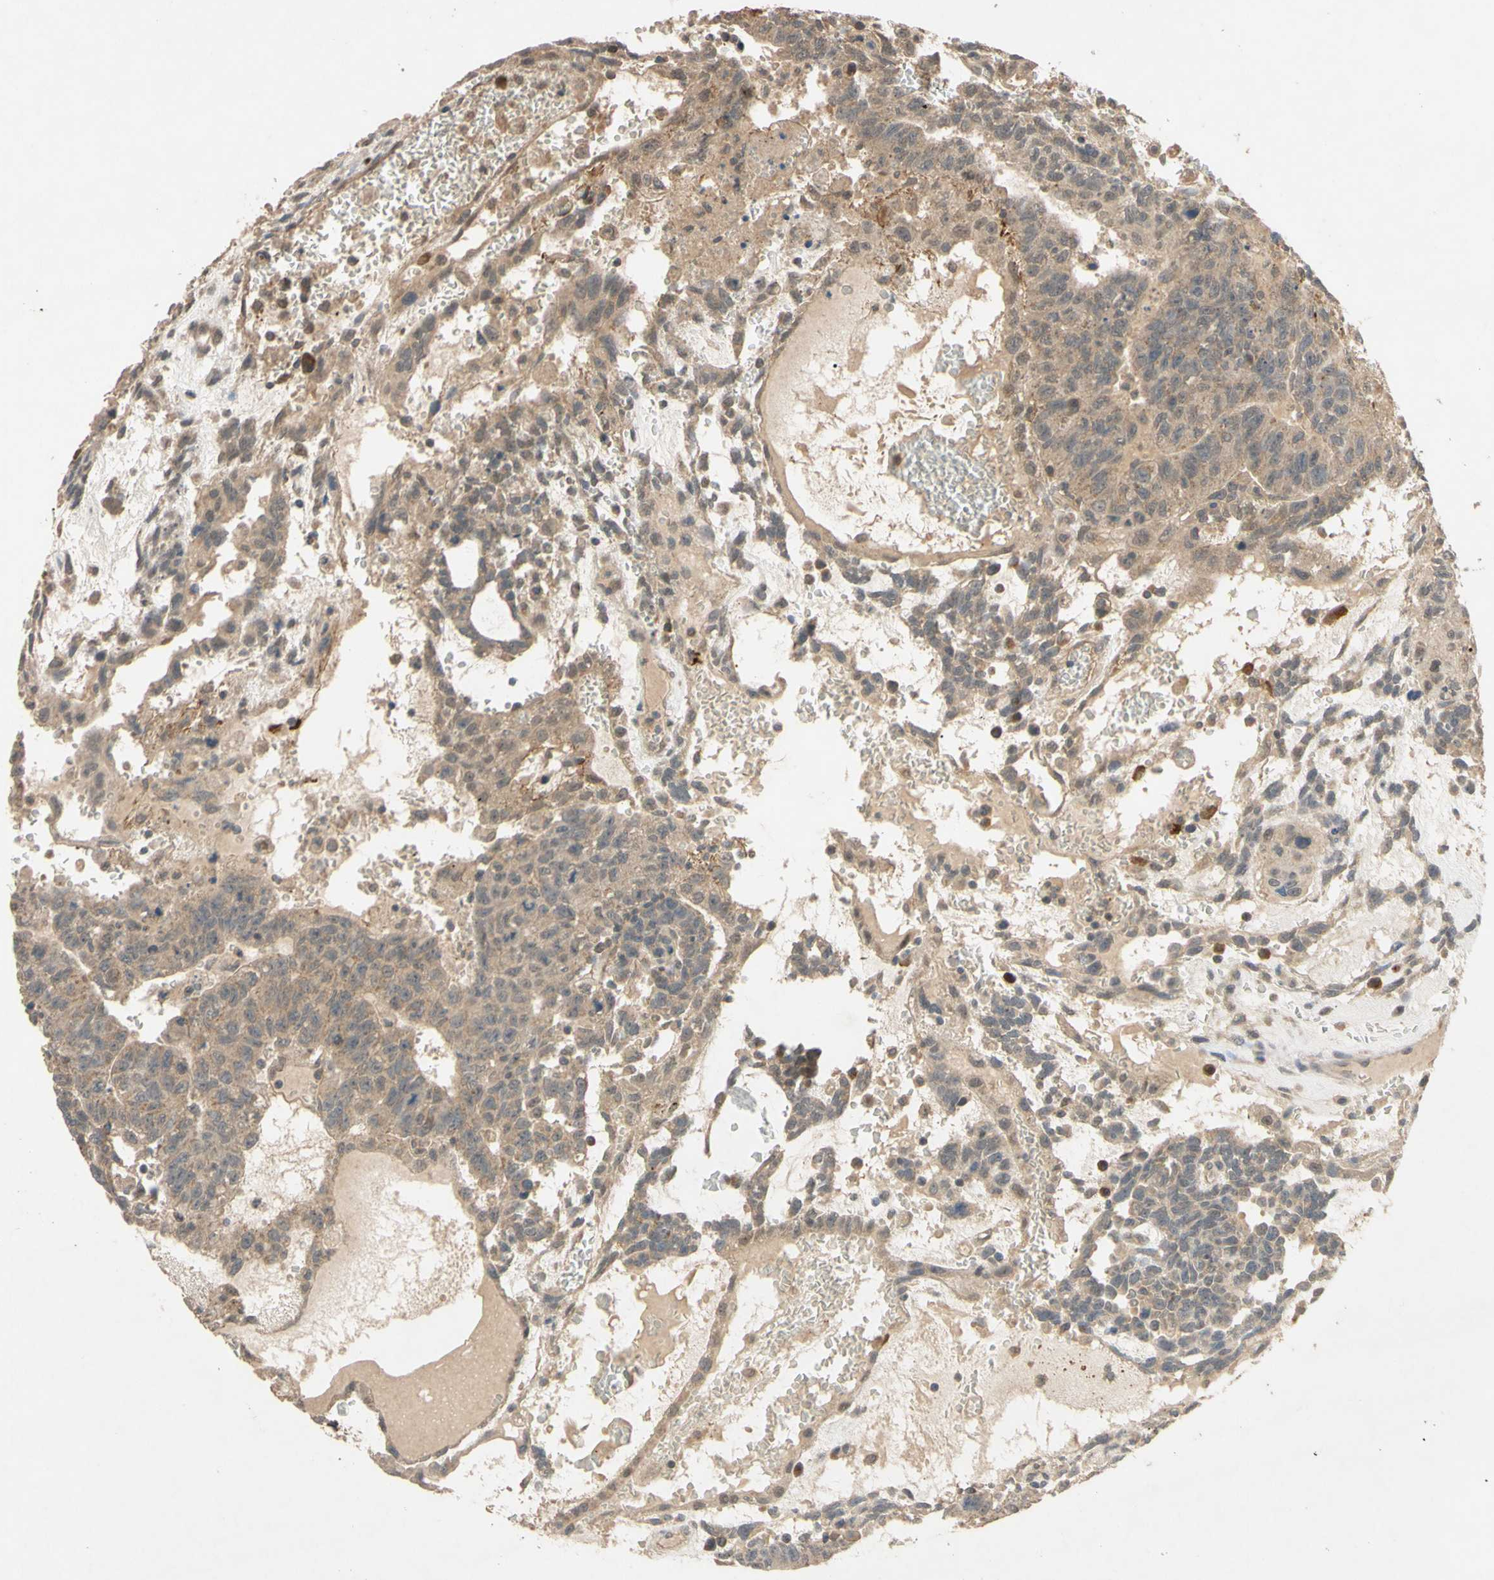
{"staining": {"intensity": "weak", "quantity": ">75%", "location": "cytoplasmic/membranous"}, "tissue": "testis cancer", "cell_type": "Tumor cells", "image_type": "cancer", "snomed": [{"axis": "morphology", "description": "Seminoma, NOS"}, {"axis": "morphology", "description": "Carcinoma, Embryonal, NOS"}, {"axis": "topography", "description": "Testis"}], "caption": "Protein staining reveals weak cytoplasmic/membranous expression in approximately >75% of tumor cells in testis cancer (embryonal carcinoma).", "gene": "CD164", "patient": {"sex": "male", "age": 52}}